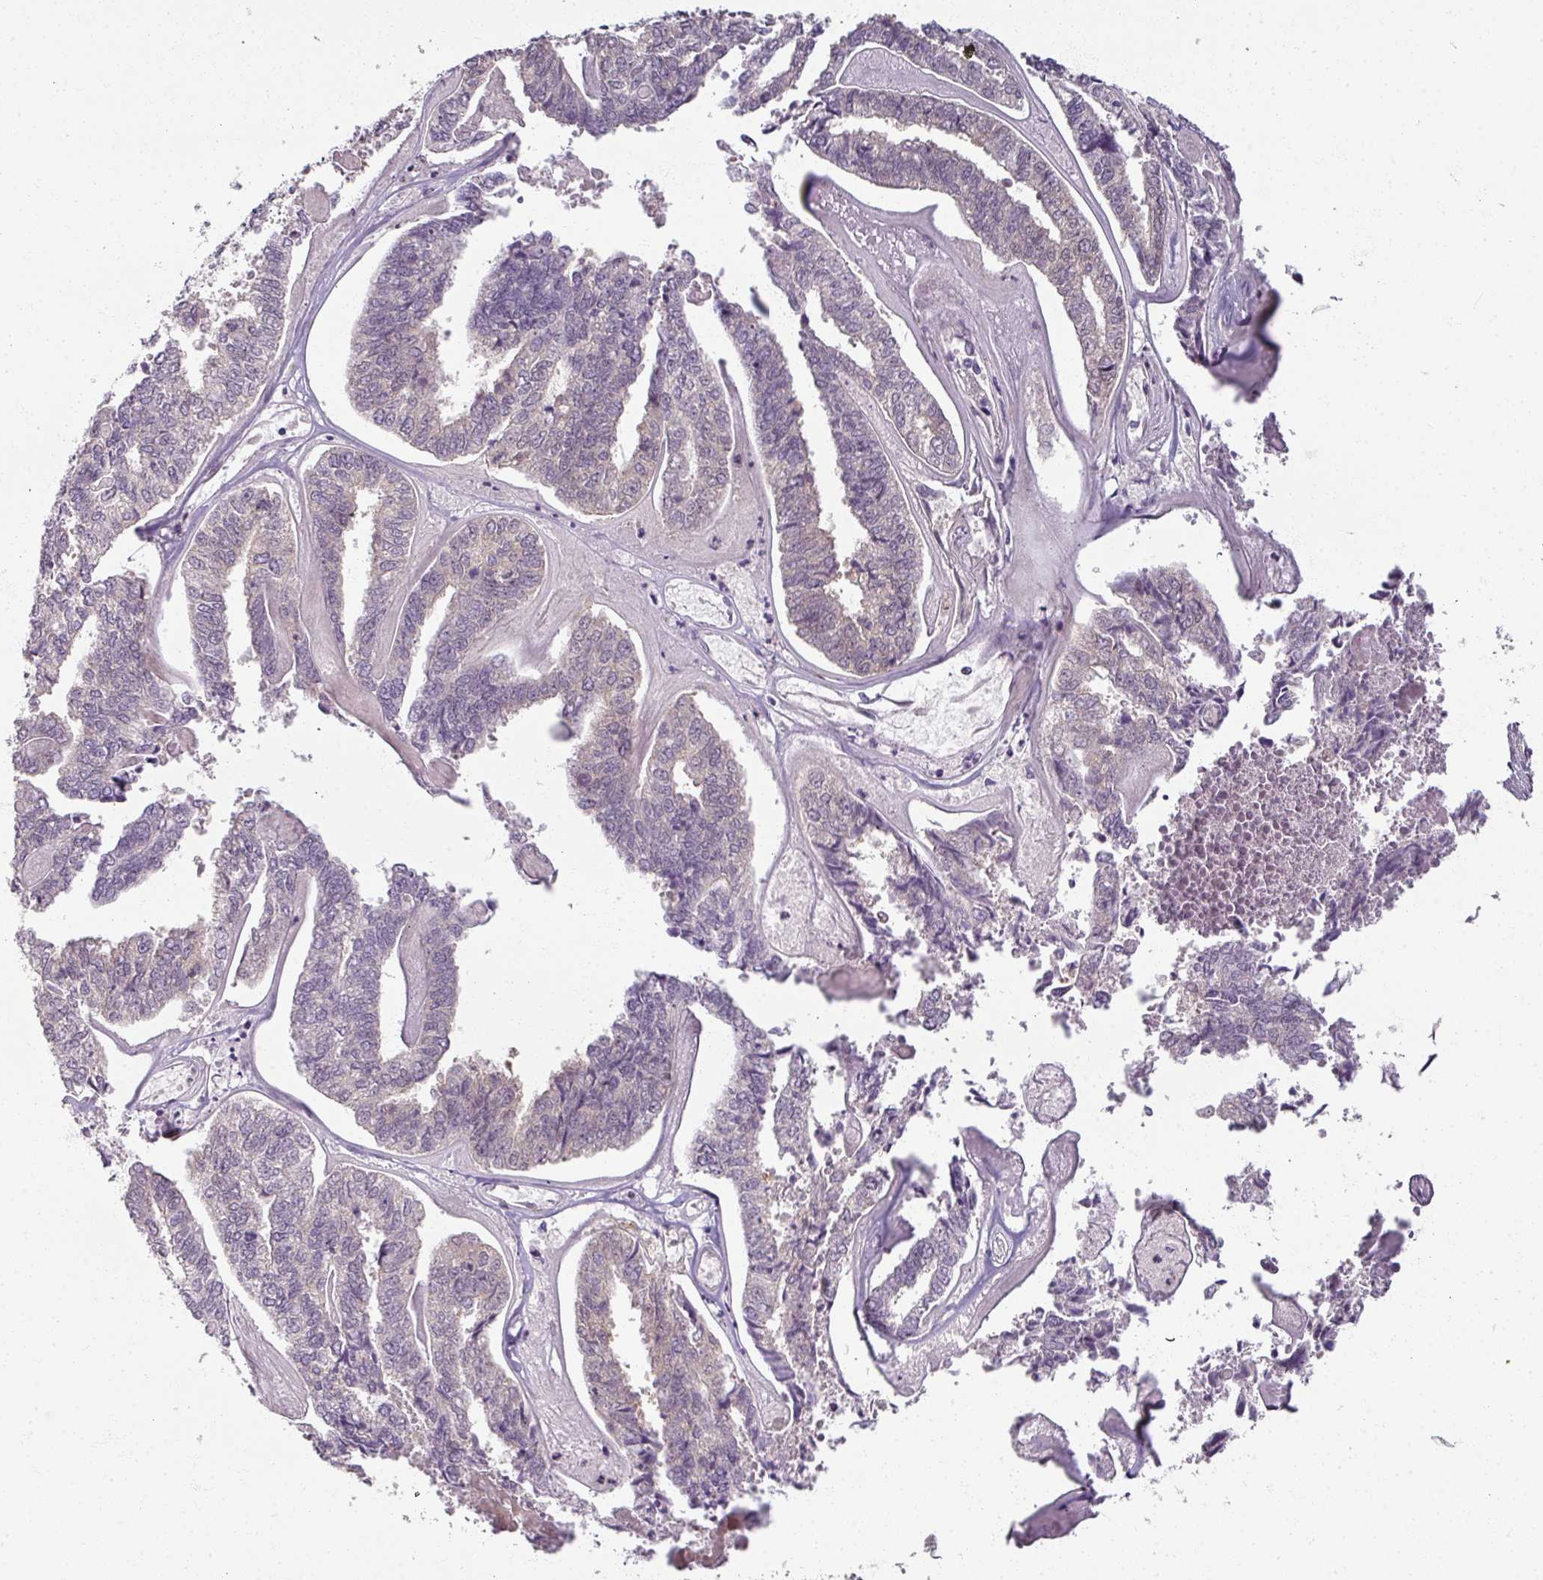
{"staining": {"intensity": "negative", "quantity": "none", "location": "none"}, "tissue": "endometrial cancer", "cell_type": "Tumor cells", "image_type": "cancer", "snomed": [{"axis": "morphology", "description": "Adenocarcinoma, NOS"}, {"axis": "topography", "description": "Endometrium"}], "caption": "The immunohistochemistry micrograph has no significant expression in tumor cells of adenocarcinoma (endometrial) tissue.", "gene": "MYMK", "patient": {"sex": "female", "age": 73}}